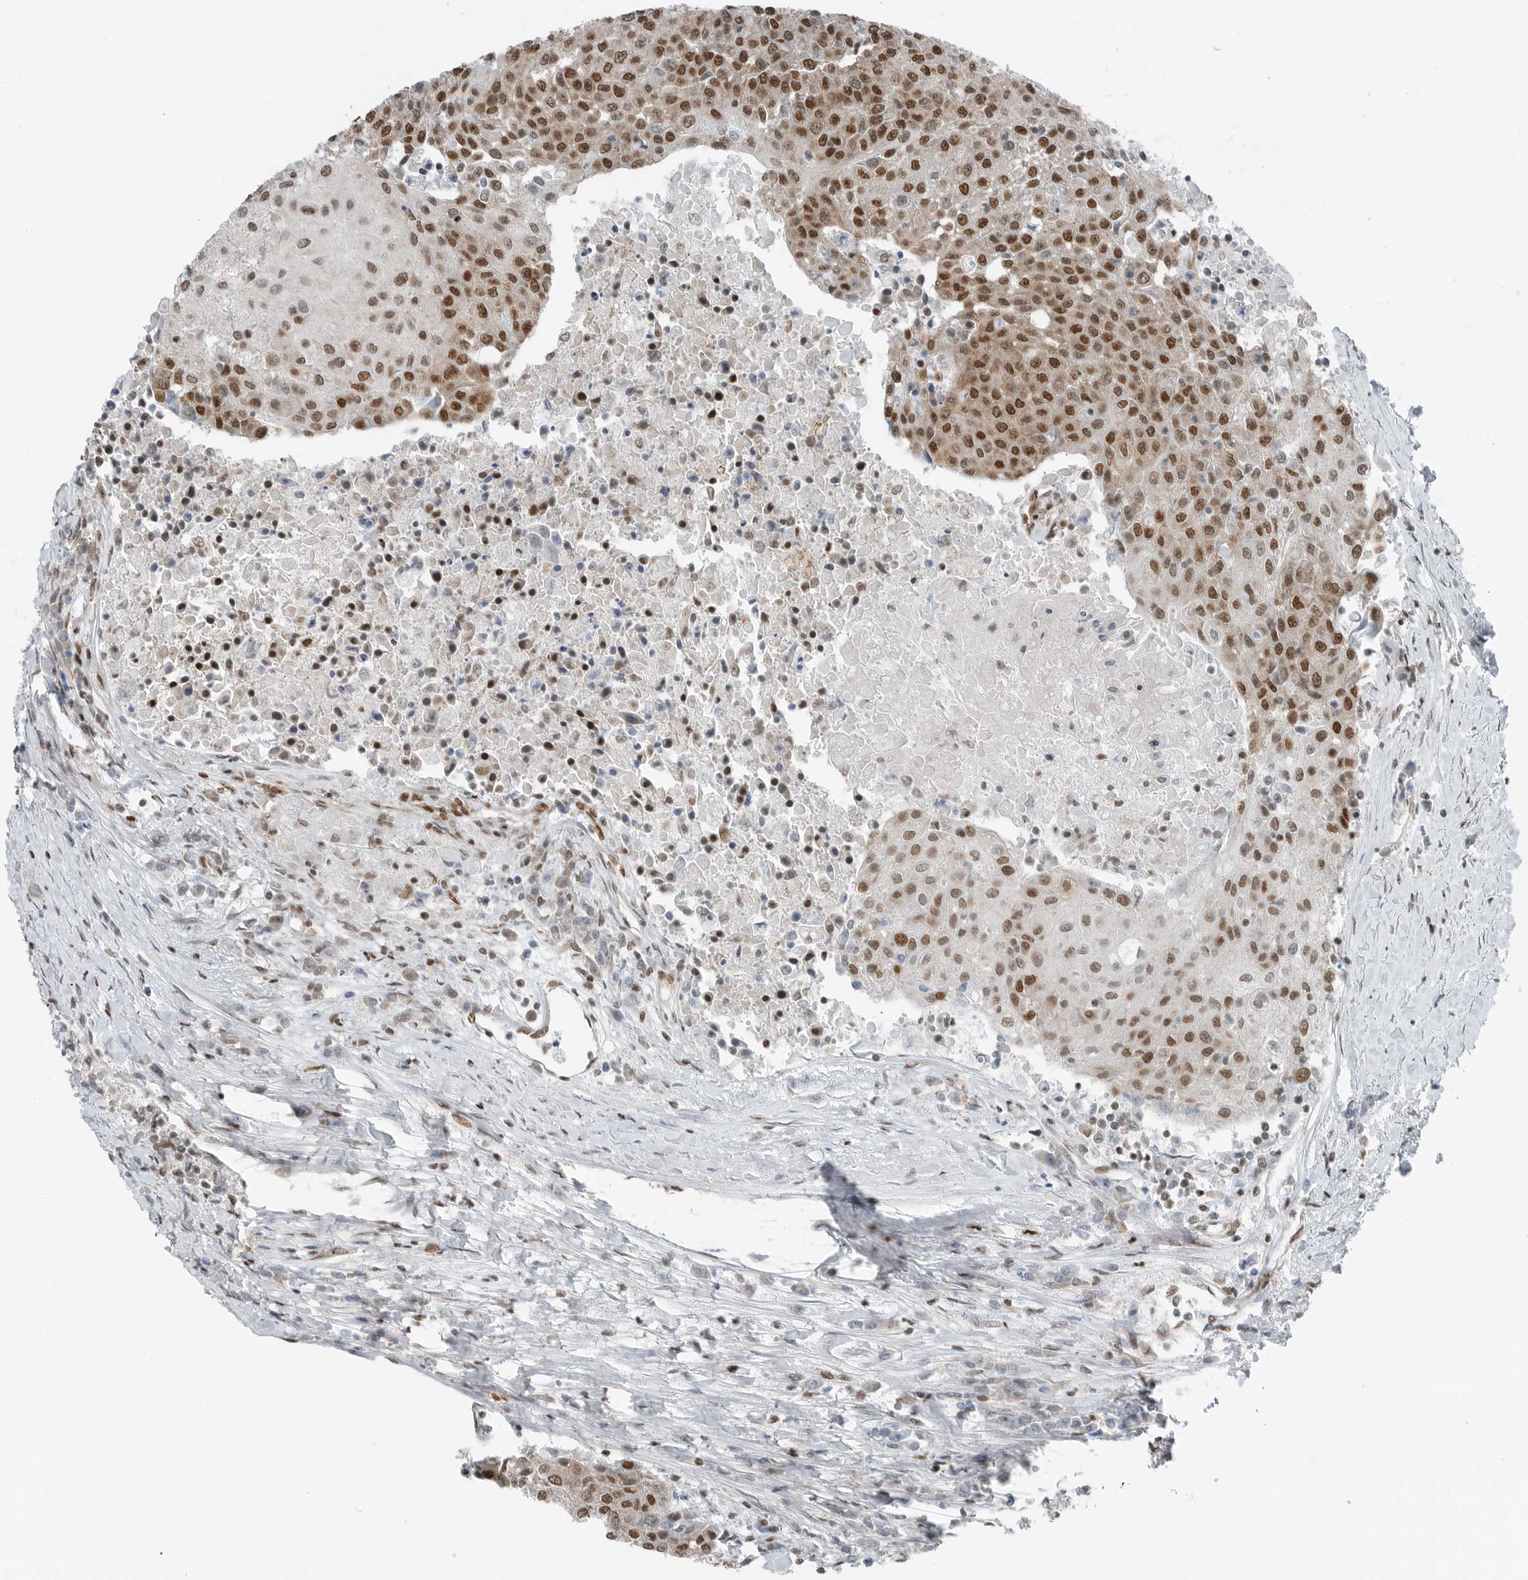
{"staining": {"intensity": "moderate", "quantity": ">75%", "location": "nuclear"}, "tissue": "urothelial cancer", "cell_type": "Tumor cells", "image_type": "cancer", "snomed": [{"axis": "morphology", "description": "Urothelial carcinoma, High grade"}, {"axis": "topography", "description": "Urinary bladder"}], "caption": "Moderate nuclear staining is present in about >75% of tumor cells in urothelial cancer.", "gene": "BLZF1", "patient": {"sex": "female", "age": 85}}